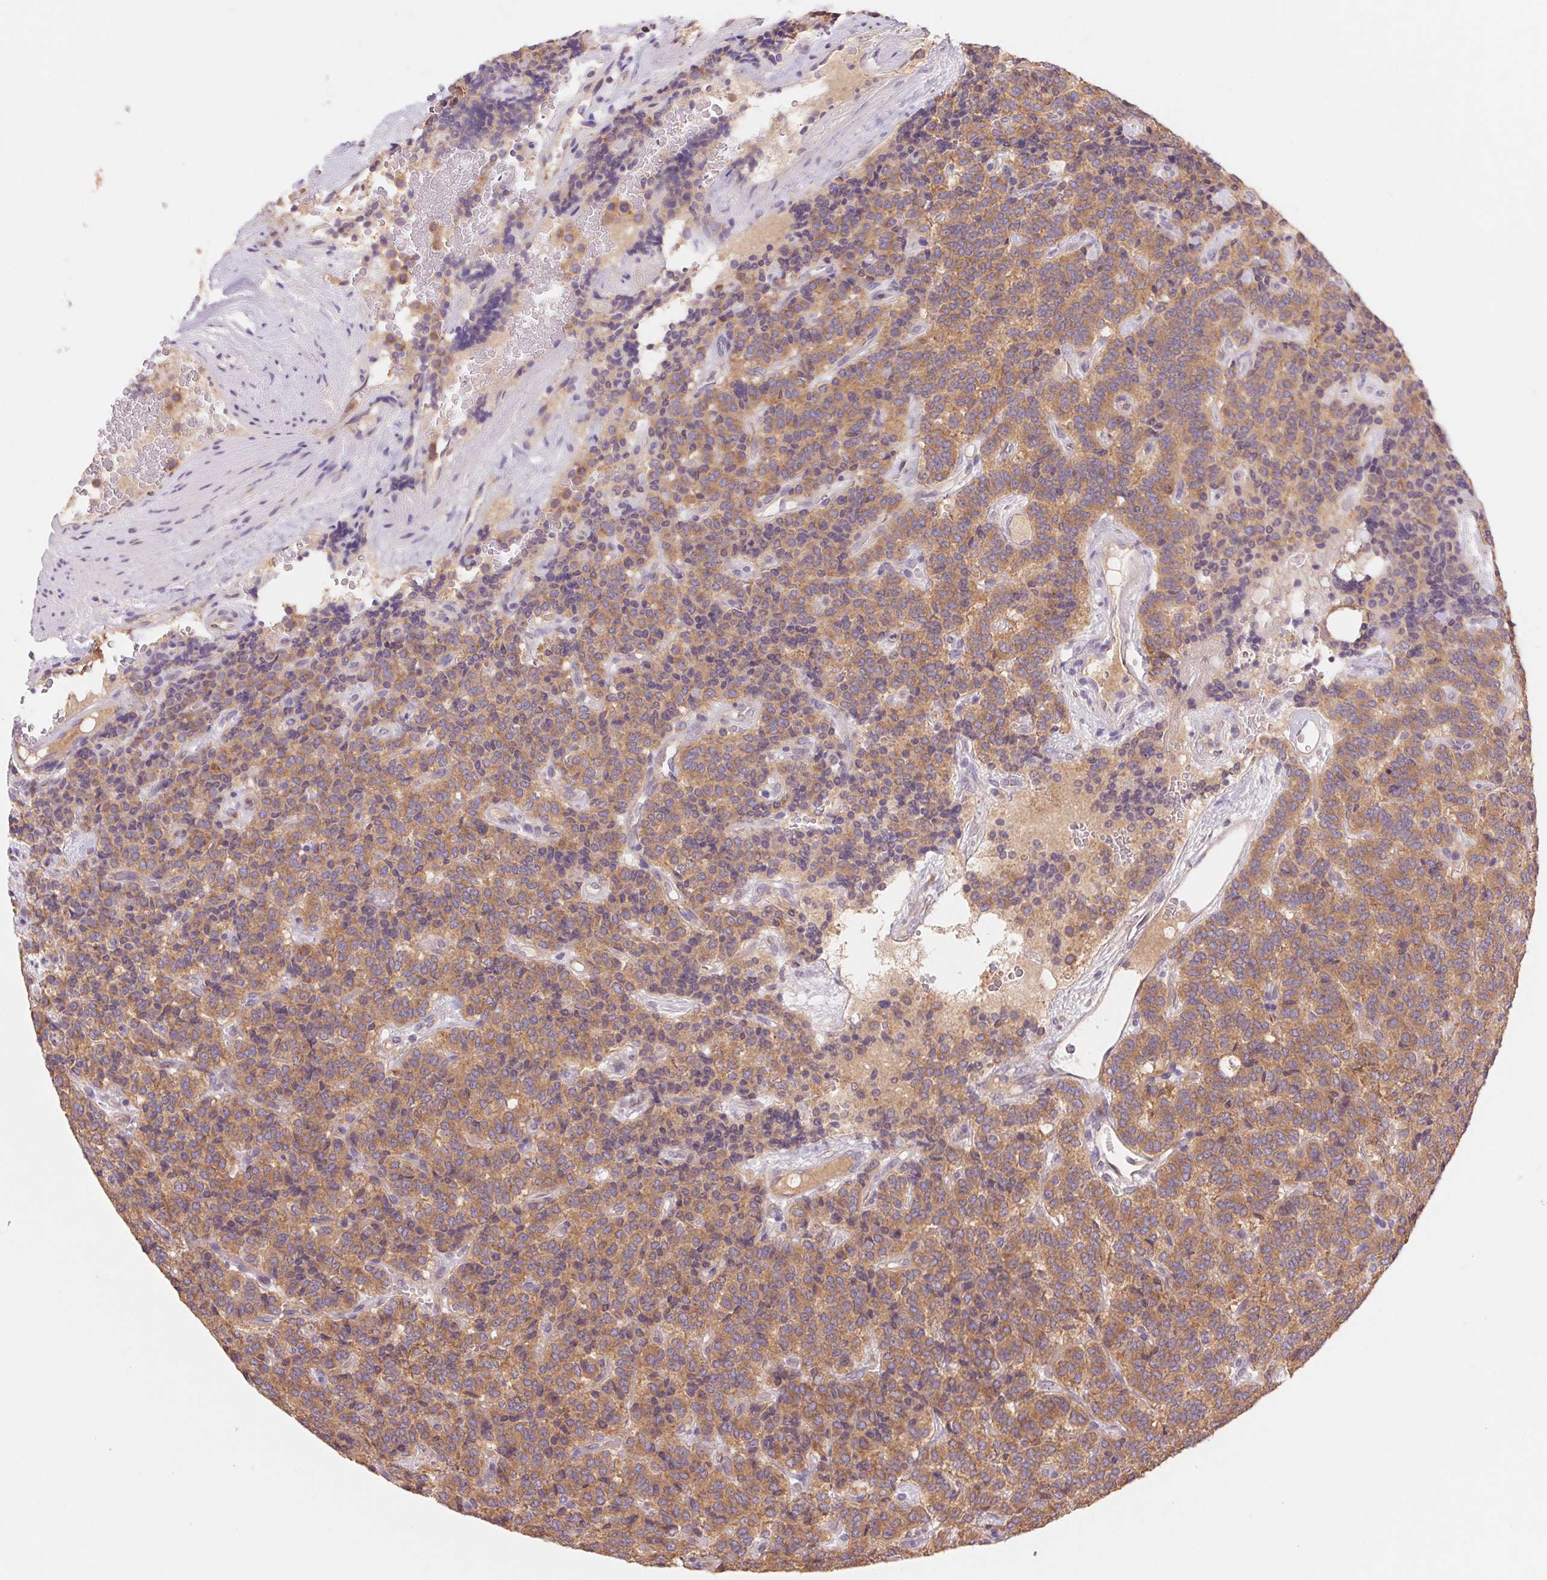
{"staining": {"intensity": "moderate", "quantity": ">75%", "location": "cytoplasmic/membranous"}, "tissue": "carcinoid", "cell_type": "Tumor cells", "image_type": "cancer", "snomed": [{"axis": "morphology", "description": "Carcinoid, malignant, NOS"}, {"axis": "topography", "description": "Pancreas"}], "caption": "Immunohistochemistry histopathology image of carcinoid stained for a protein (brown), which displays medium levels of moderate cytoplasmic/membranous staining in about >75% of tumor cells.", "gene": "RAB1A", "patient": {"sex": "male", "age": 36}}